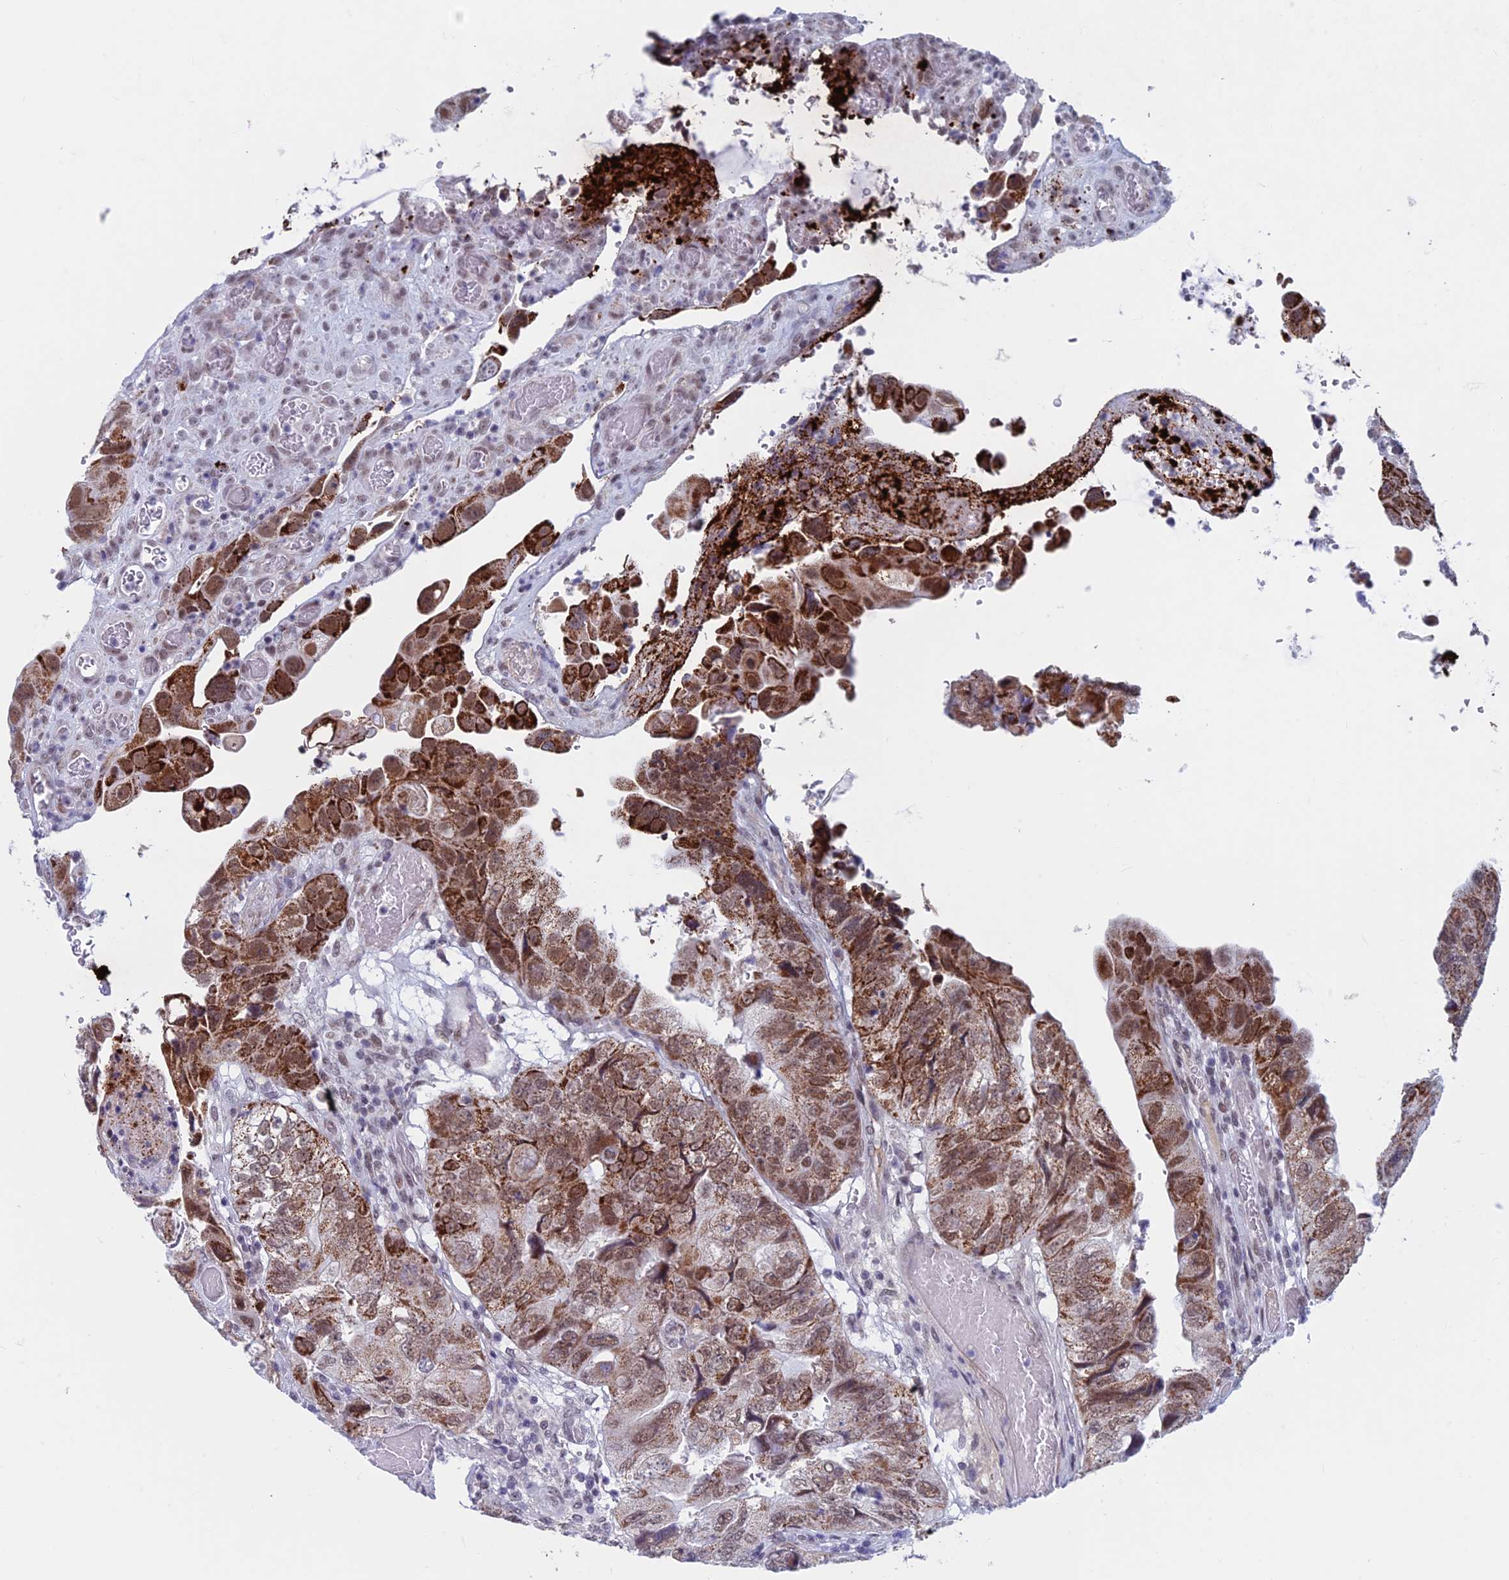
{"staining": {"intensity": "moderate", "quantity": ">75%", "location": "cytoplasmic/membranous,nuclear"}, "tissue": "colorectal cancer", "cell_type": "Tumor cells", "image_type": "cancer", "snomed": [{"axis": "morphology", "description": "Adenocarcinoma, NOS"}, {"axis": "topography", "description": "Rectum"}], "caption": "This is a histology image of immunohistochemistry (IHC) staining of colorectal cancer, which shows moderate expression in the cytoplasmic/membranous and nuclear of tumor cells.", "gene": "ASH2L", "patient": {"sex": "male", "age": 63}}